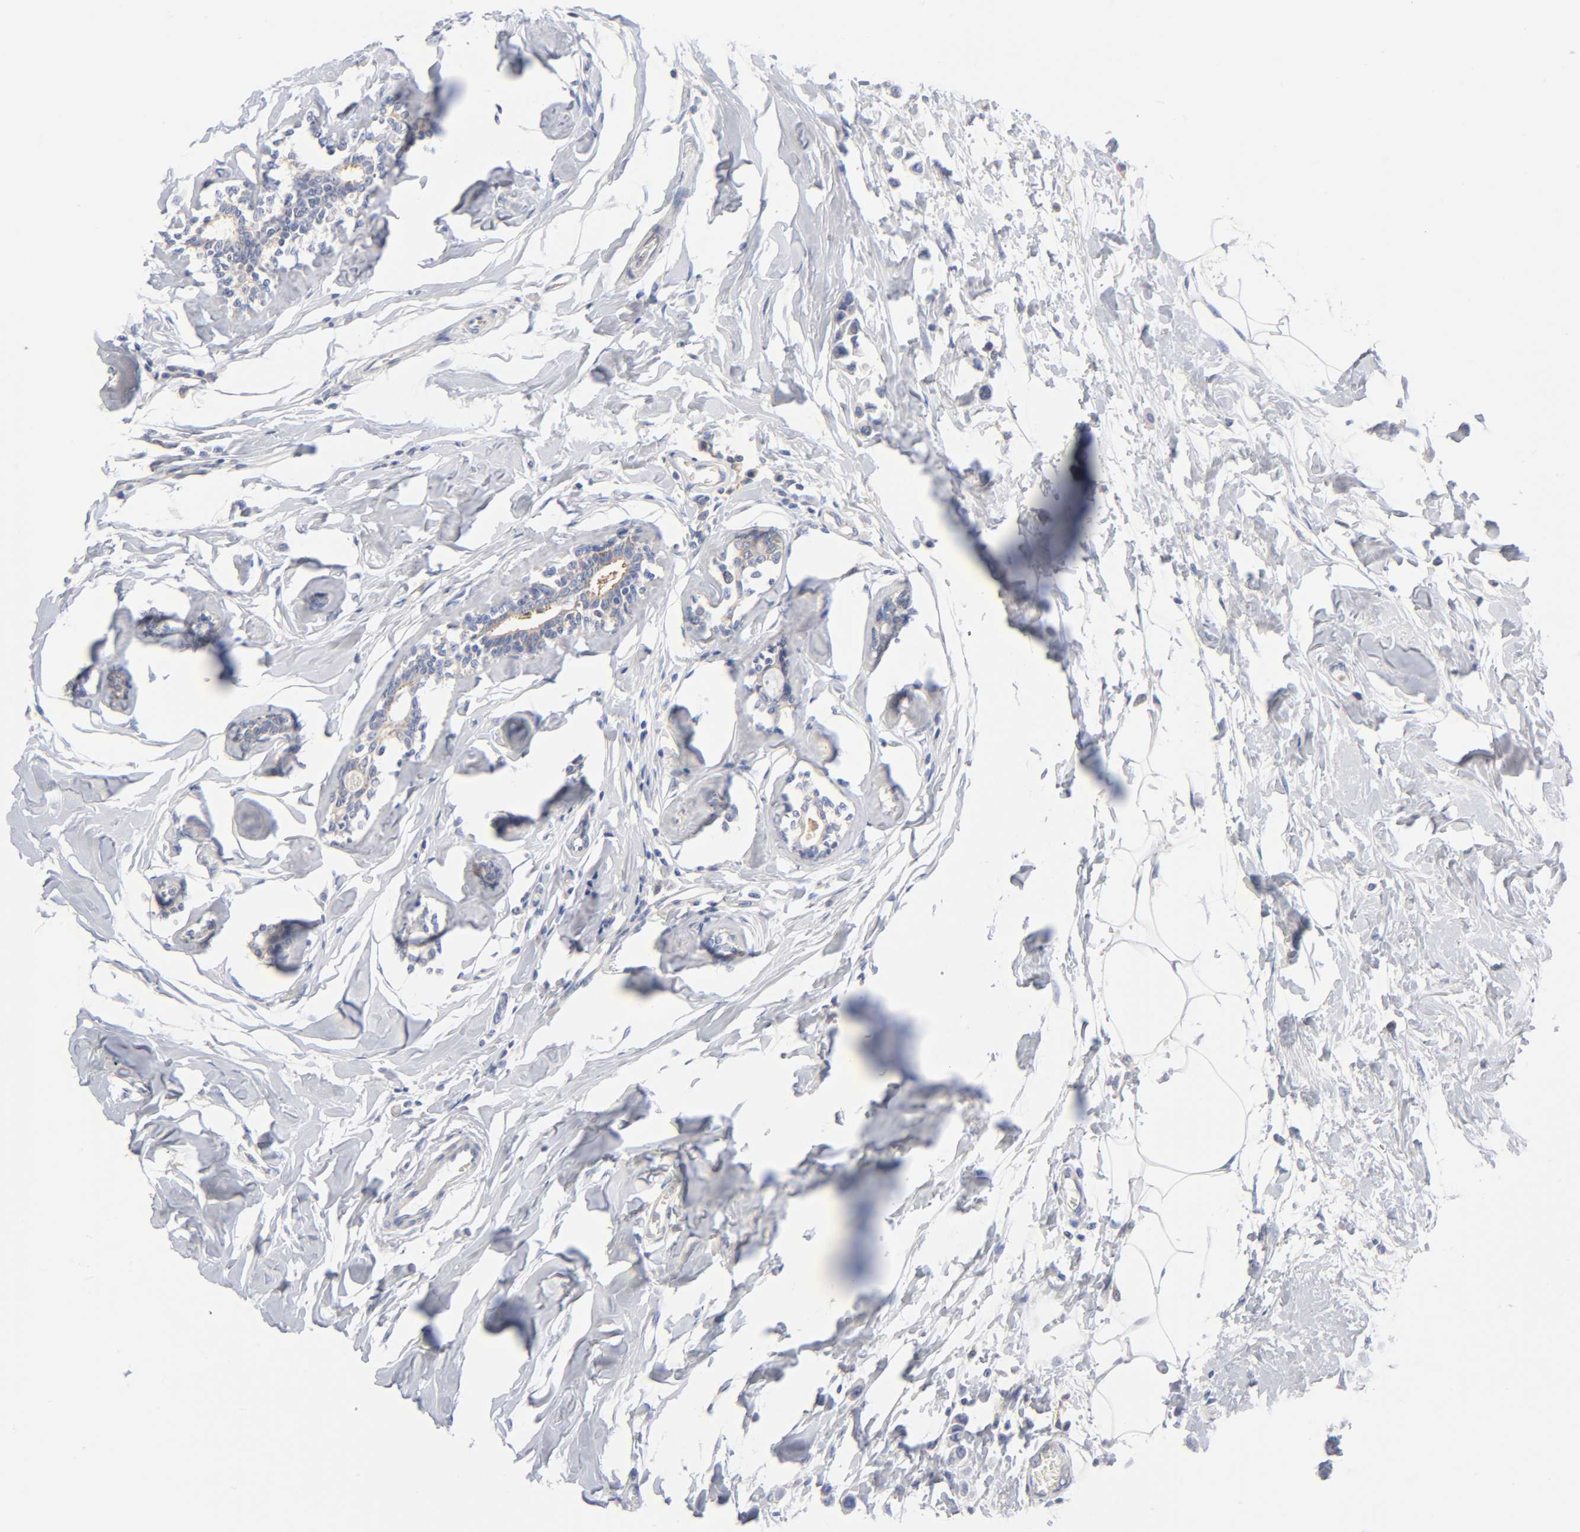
{"staining": {"intensity": "negative", "quantity": "none", "location": "none"}, "tissue": "breast cancer", "cell_type": "Tumor cells", "image_type": "cancer", "snomed": [{"axis": "morphology", "description": "Lobular carcinoma"}, {"axis": "topography", "description": "Breast"}], "caption": "This is an IHC photomicrograph of human breast cancer (lobular carcinoma). There is no positivity in tumor cells.", "gene": "CD86", "patient": {"sex": "female", "age": 51}}